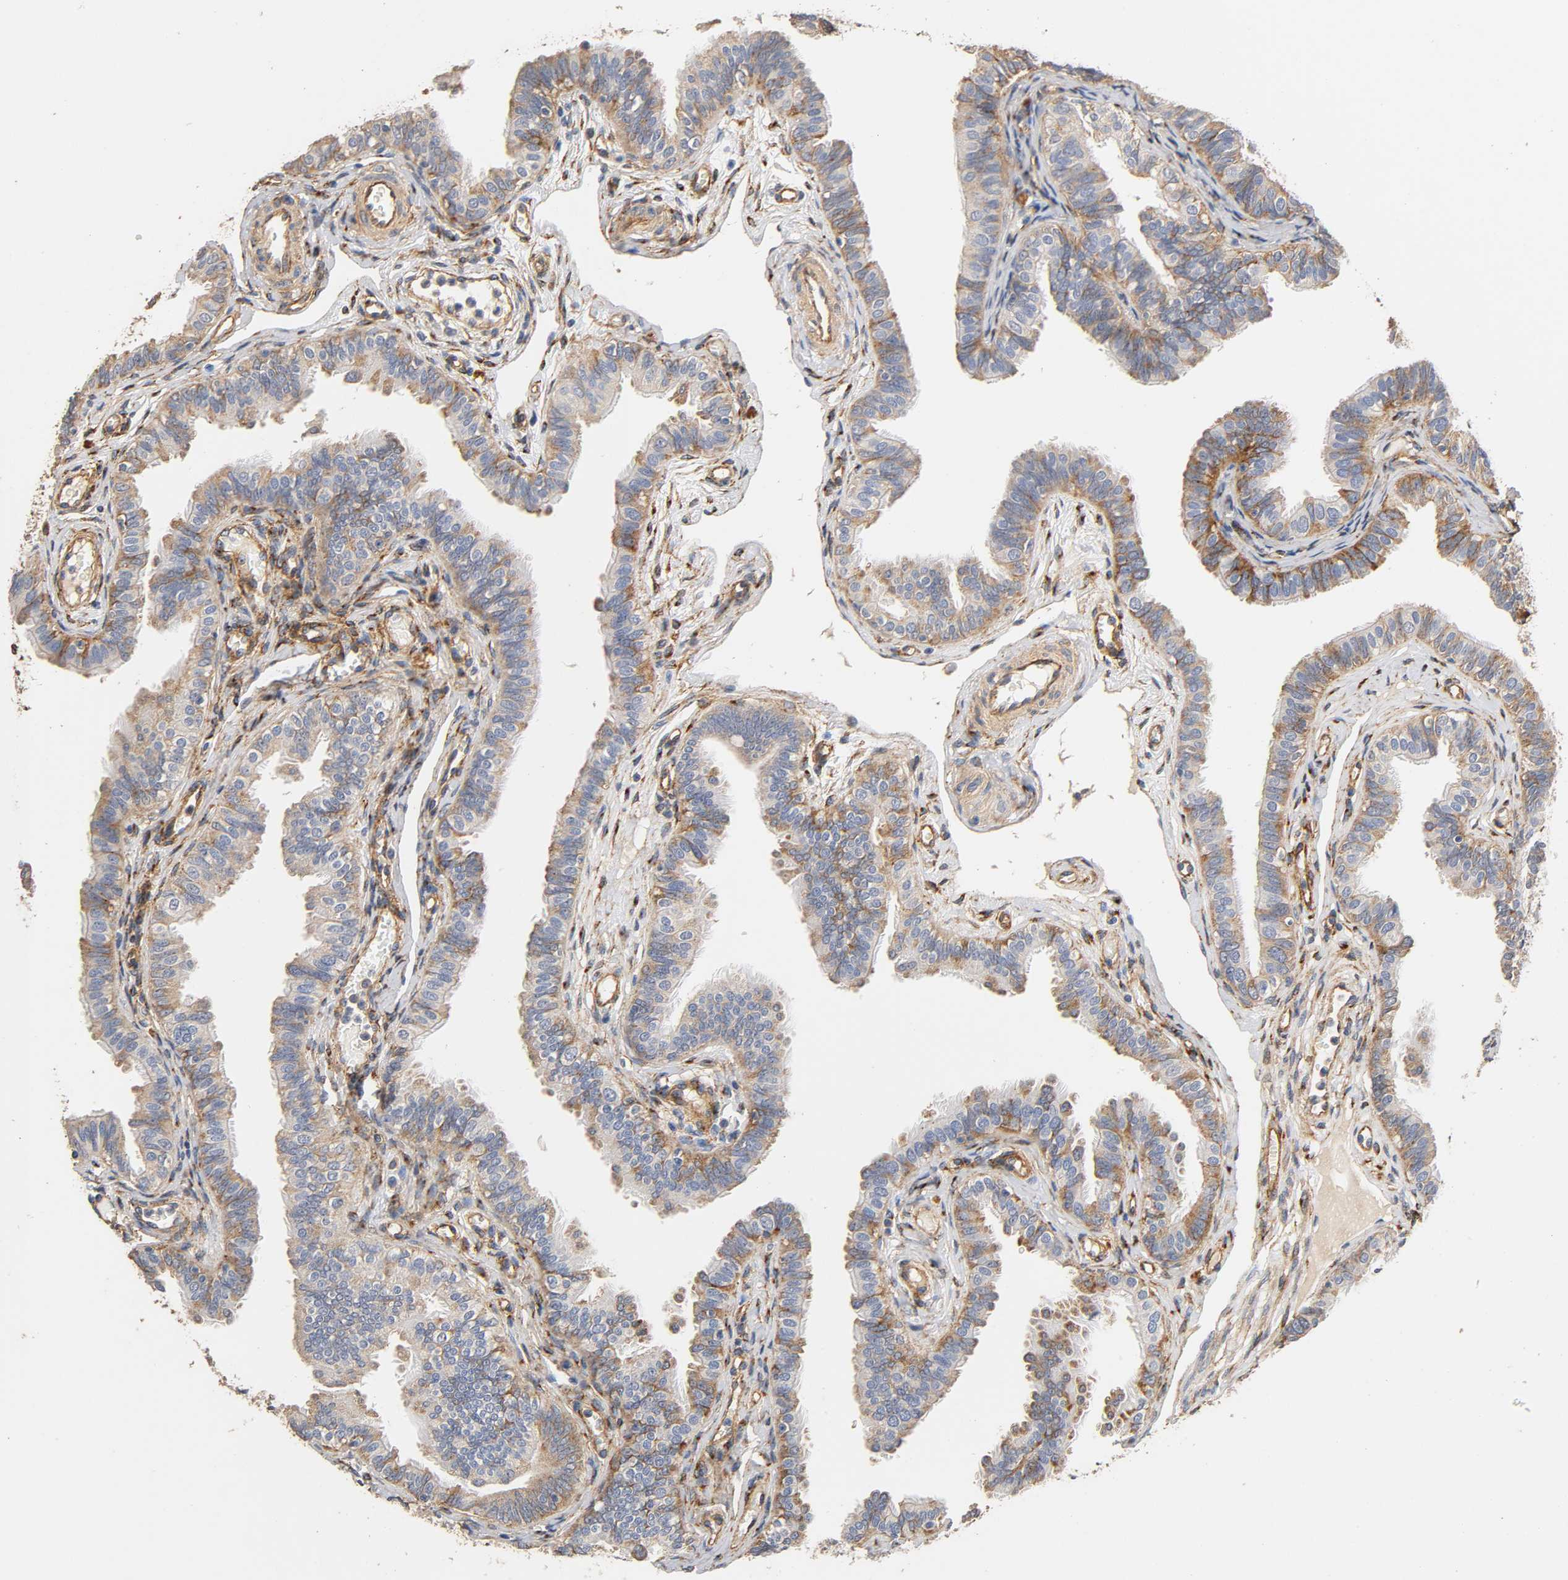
{"staining": {"intensity": "strong", "quantity": ">75%", "location": "cytoplasmic/membranous"}, "tissue": "fallopian tube", "cell_type": "Glandular cells", "image_type": "normal", "snomed": [{"axis": "morphology", "description": "Normal tissue, NOS"}, {"axis": "morphology", "description": "Dermoid, NOS"}, {"axis": "topography", "description": "Fallopian tube"}], "caption": "An image of fallopian tube stained for a protein demonstrates strong cytoplasmic/membranous brown staining in glandular cells. (IHC, brightfield microscopy, high magnification).", "gene": "IFITM2", "patient": {"sex": "female", "age": 33}}